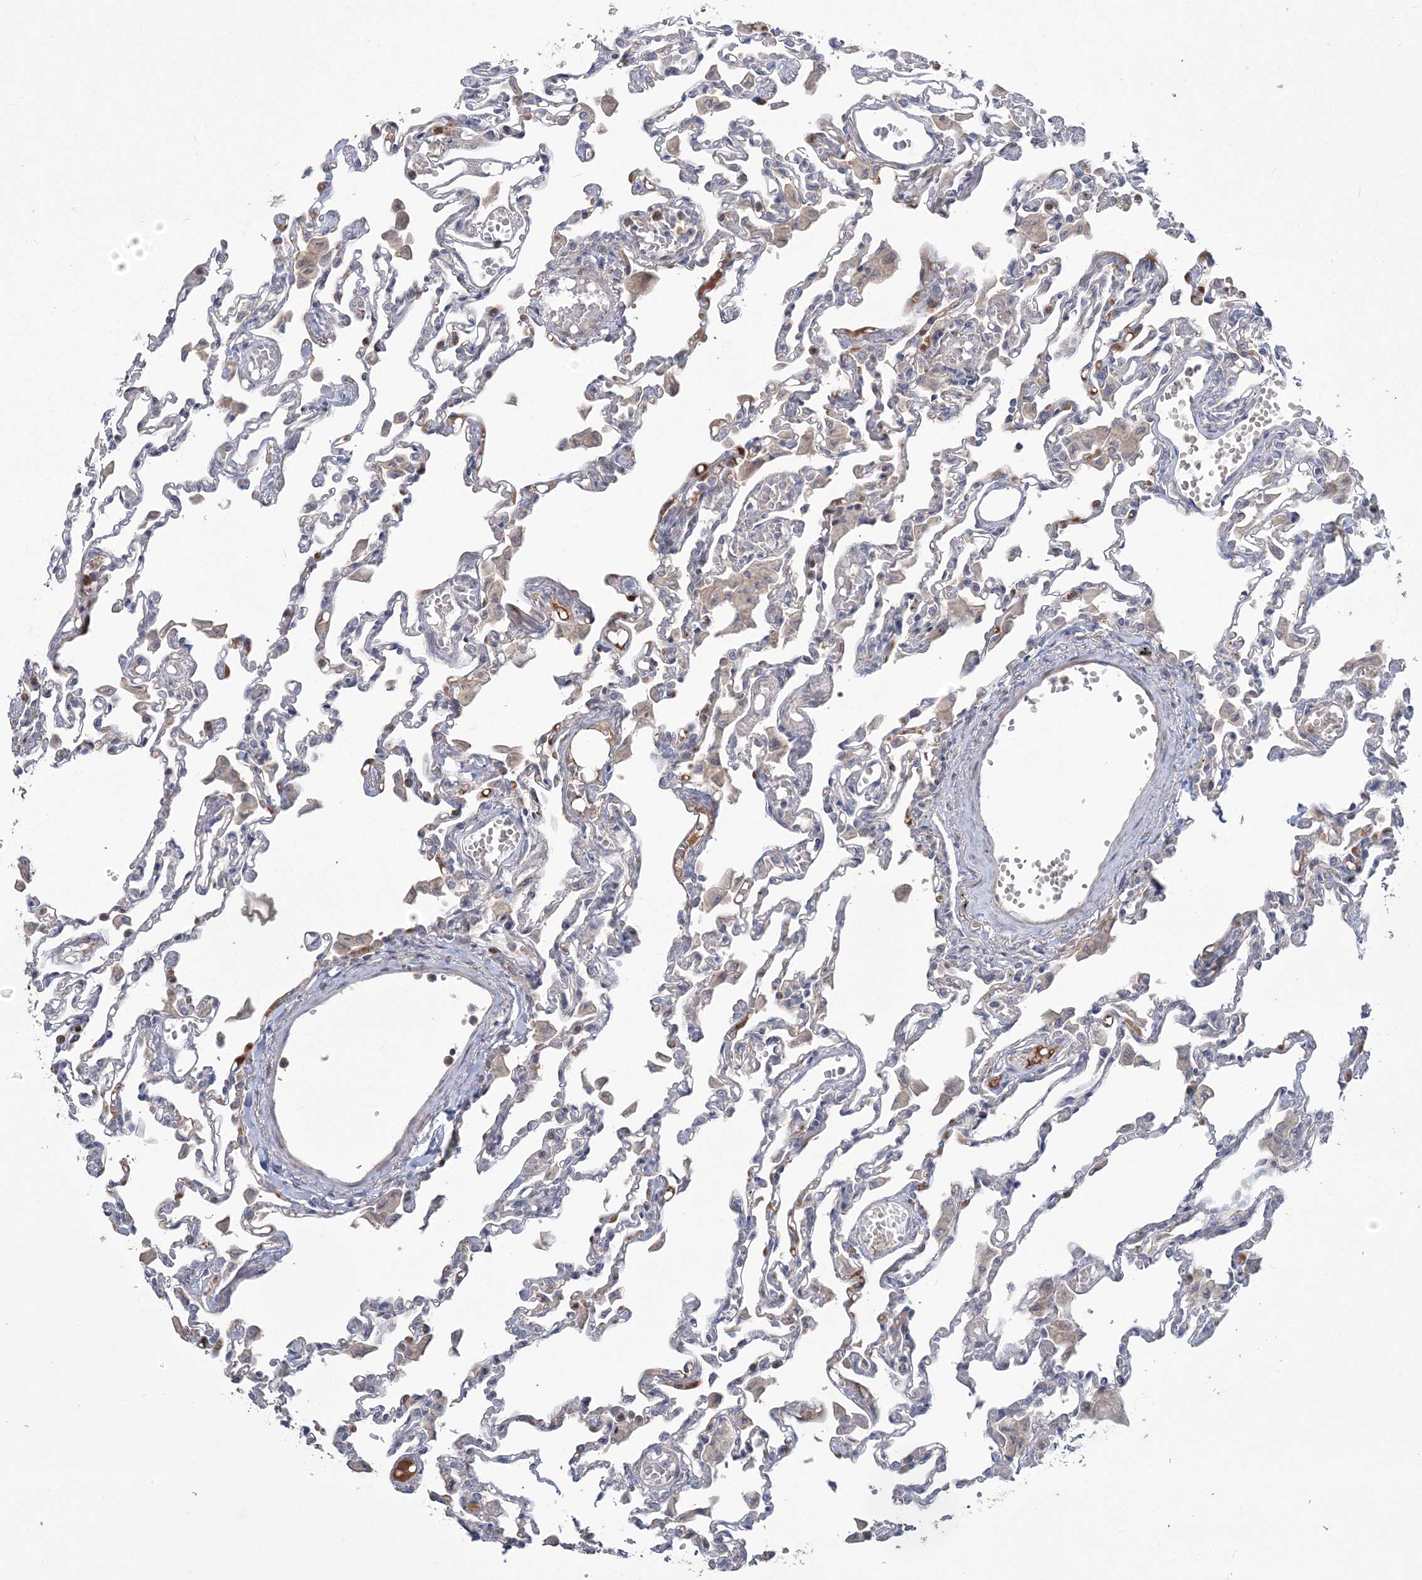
{"staining": {"intensity": "weak", "quantity": "<25%", "location": "cytoplasmic/membranous"}, "tissue": "lung", "cell_type": "Alveolar cells", "image_type": "normal", "snomed": [{"axis": "morphology", "description": "Normal tissue, NOS"}, {"axis": "topography", "description": "Bronchus"}, {"axis": "topography", "description": "Lung"}], "caption": "Immunohistochemical staining of unremarkable lung reveals no significant positivity in alveolar cells. The staining was performed using DAB (3,3'-diaminobenzidine) to visualize the protein expression in brown, while the nuclei were stained in blue with hematoxylin (Magnification: 20x).", "gene": "WBP1L", "patient": {"sex": "female", "age": 49}}